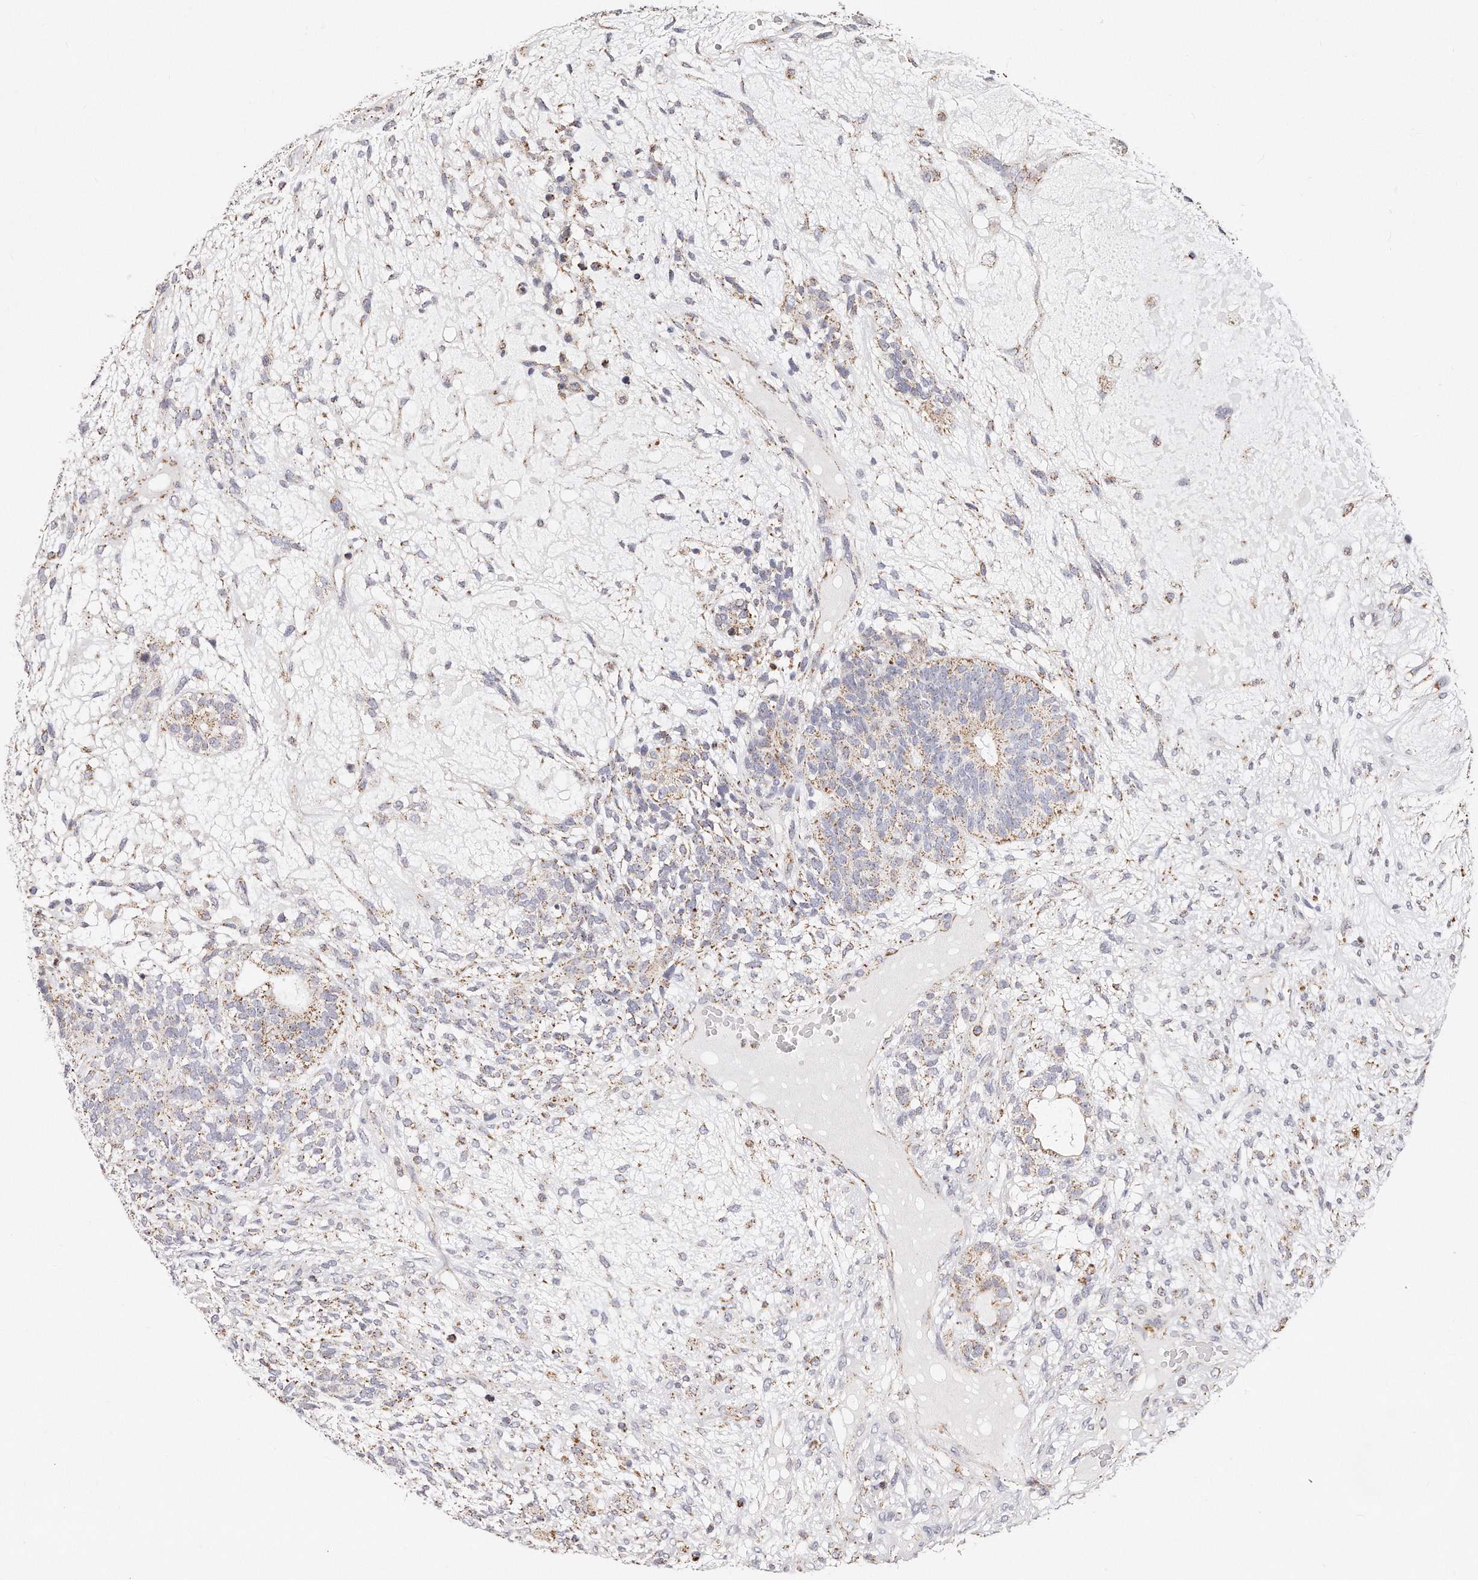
{"staining": {"intensity": "weak", "quantity": ">75%", "location": "cytoplasmic/membranous"}, "tissue": "testis cancer", "cell_type": "Tumor cells", "image_type": "cancer", "snomed": [{"axis": "morphology", "description": "Seminoma, NOS"}, {"axis": "morphology", "description": "Carcinoma, Embryonal, NOS"}, {"axis": "topography", "description": "Testis"}], "caption": "Human testis cancer (embryonal carcinoma) stained for a protein (brown) displays weak cytoplasmic/membranous positive expression in about >75% of tumor cells.", "gene": "RTKN", "patient": {"sex": "male", "age": 28}}